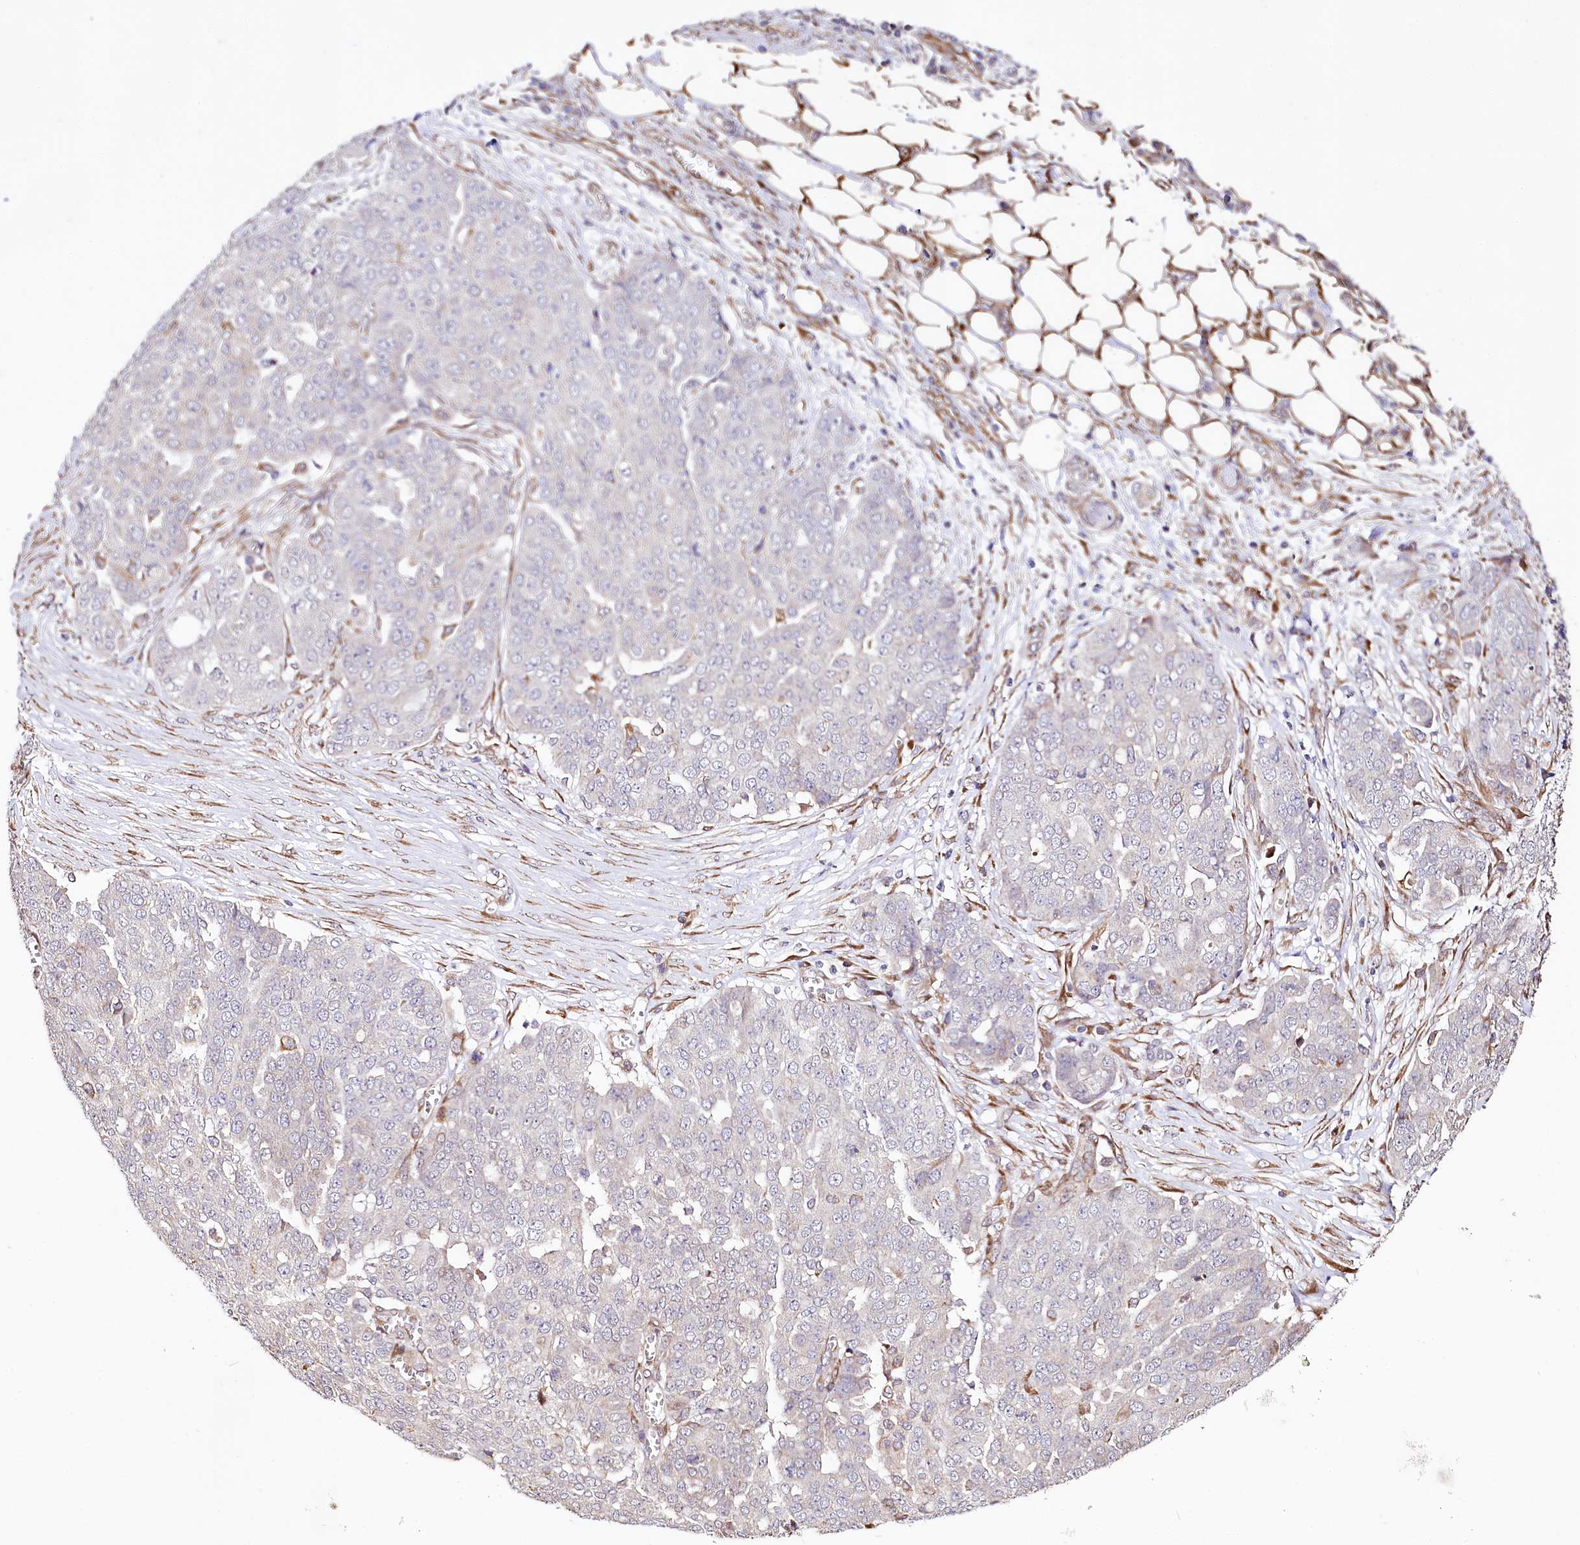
{"staining": {"intensity": "negative", "quantity": "none", "location": "none"}, "tissue": "ovarian cancer", "cell_type": "Tumor cells", "image_type": "cancer", "snomed": [{"axis": "morphology", "description": "Cystadenocarcinoma, serous, NOS"}, {"axis": "topography", "description": "Soft tissue"}, {"axis": "topography", "description": "Ovary"}], "caption": "DAB (3,3'-diaminobenzidine) immunohistochemical staining of ovarian serous cystadenocarcinoma exhibits no significant staining in tumor cells.", "gene": "CUTC", "patient": {"sex": "female", "age": 57}}